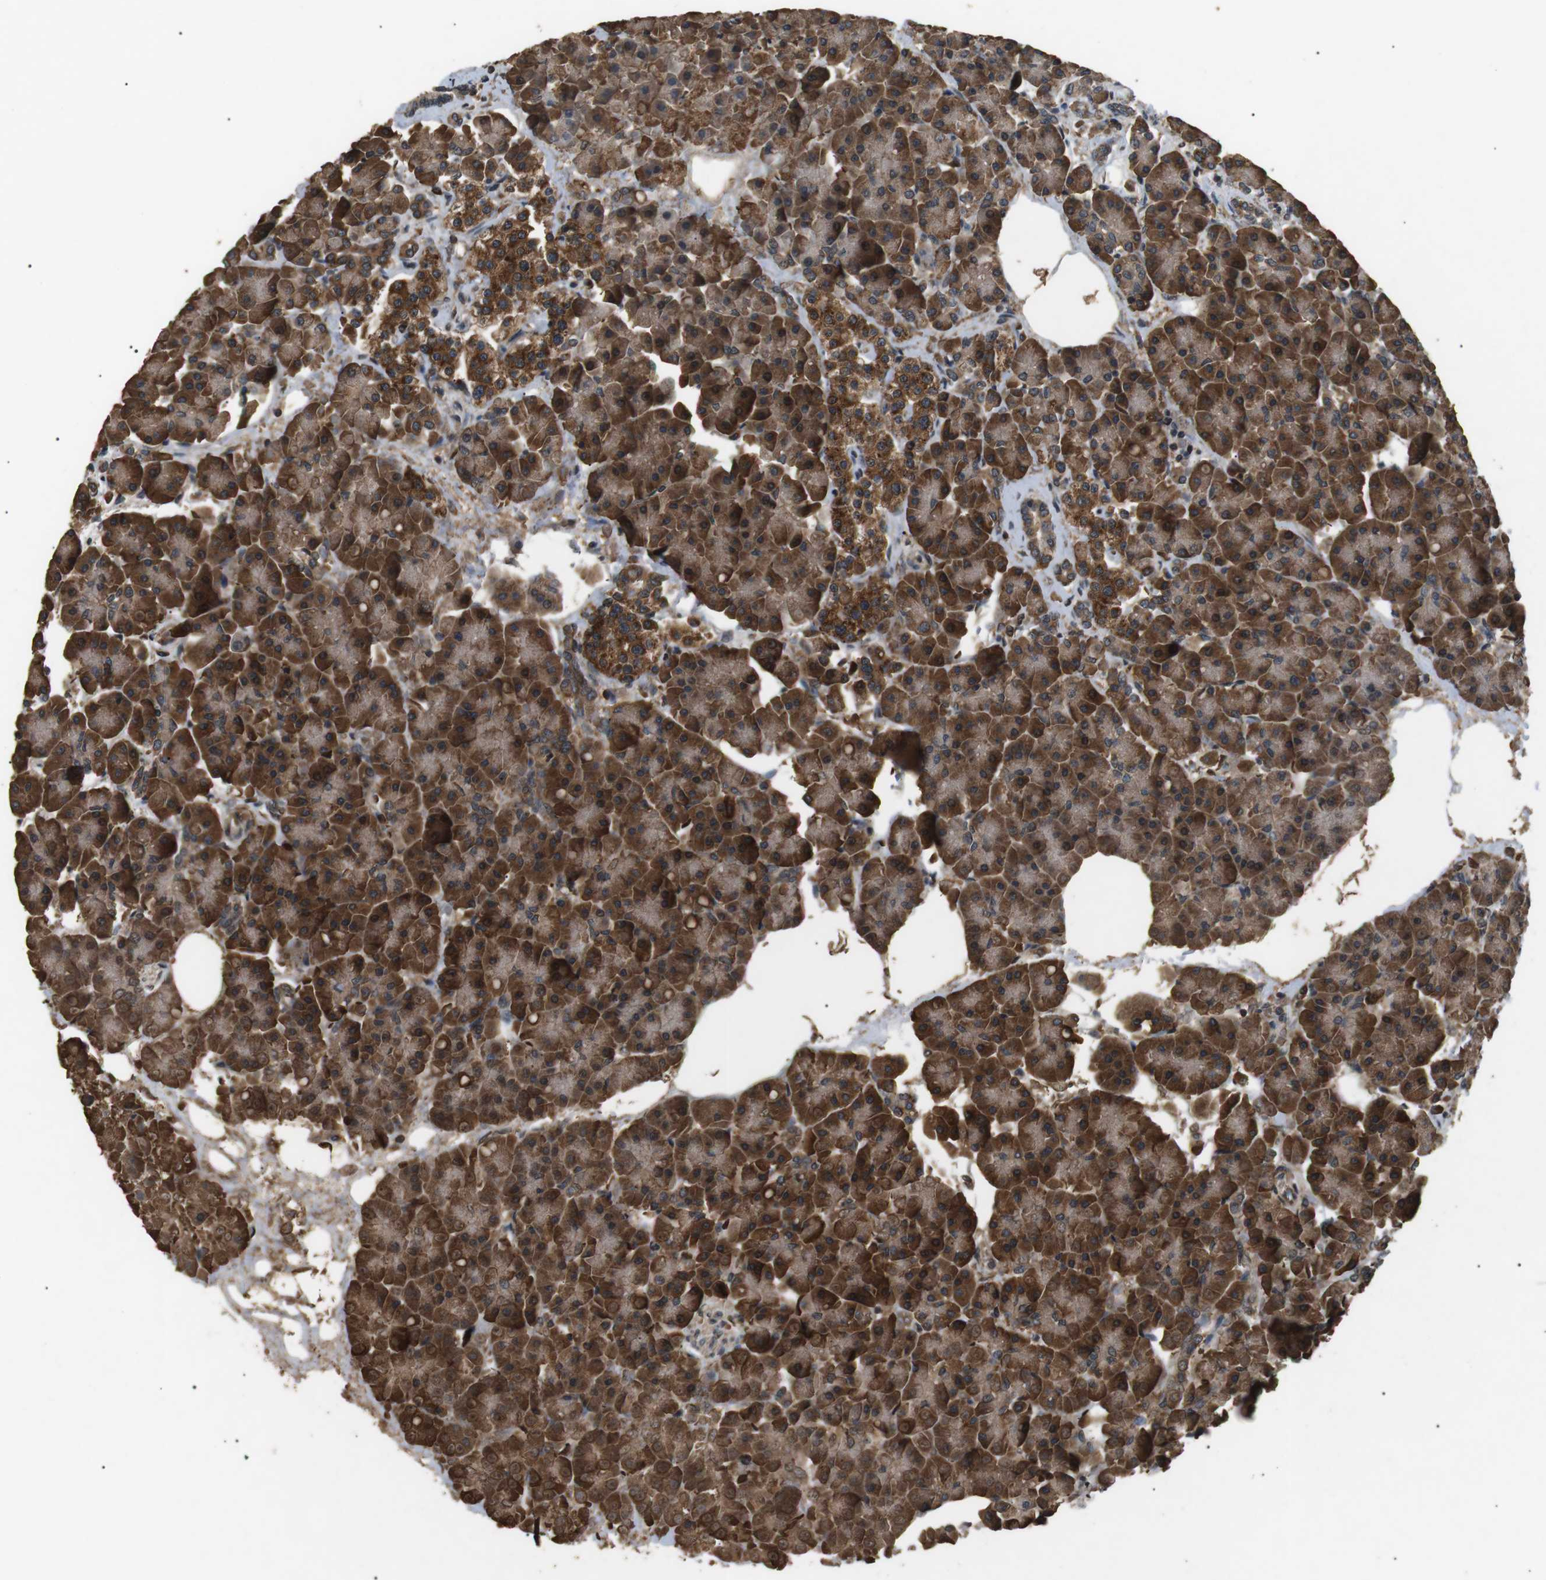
{"staining": {"intensity": "strong", "quantity": ">75%", "location": "cytoplasmic/membranous"}, "tissue": "pancreas", "cell_type": "Exocrine glandular cells", "image_type": "normal", "snomed": [{"axis": "morphology", "description": "Normal tissue, NOS"}, {"axis": "topography", "description": "Pancreas"}], "caption": "IHC photomicrograph of normal human pancreas stained for a protein (brown), which displays high levels of strong cytoplasmic/membranous staining in about >75% of exocrine glandular cells.", "gene": "TBC1D15", "patient": {"sex": "female", "age": 70}}